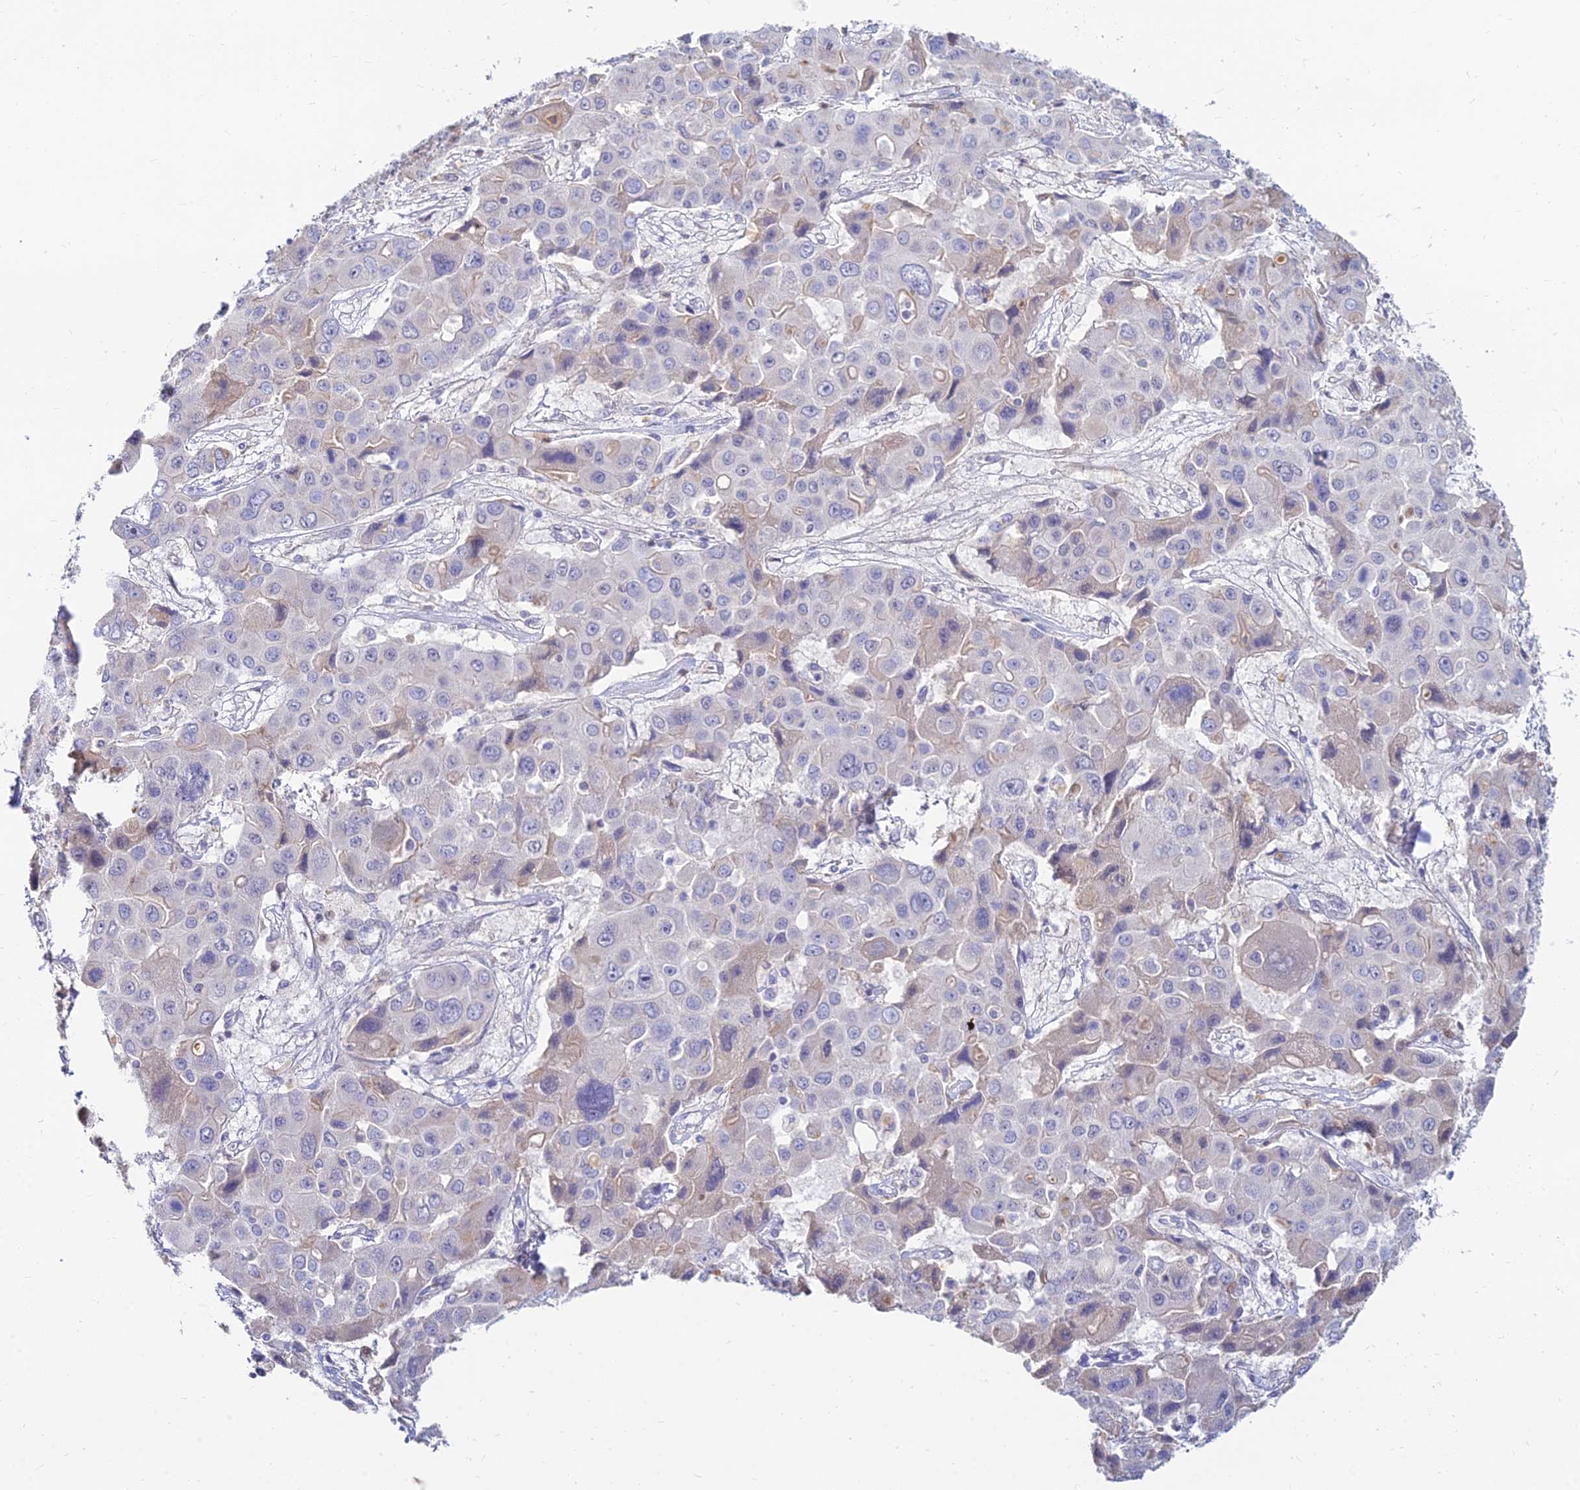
{"staining": {"intensity": "weak", "quantity": "<25%", "location": "cytoplasmic/membranous"}, "tissue": "liver cancer", "cell_type": "Tumor cells", "image_type": "cancer", "snomed": [{"axis": "morphology", "description": "Cholangiocarcinoma"}, {"axis": "topography", "description": "Liver"}], "caption": "Immunohistochemistry of human liver cancer shows no expression in tumor cells. The staining was performed using DAB to visualize the protein expression in brown, while the nuclei were stained in blue with hematoxylin (Magnification: 20x).", "gene": "GOLGA6D", "patient": {"sex": "male", "age": 67}}